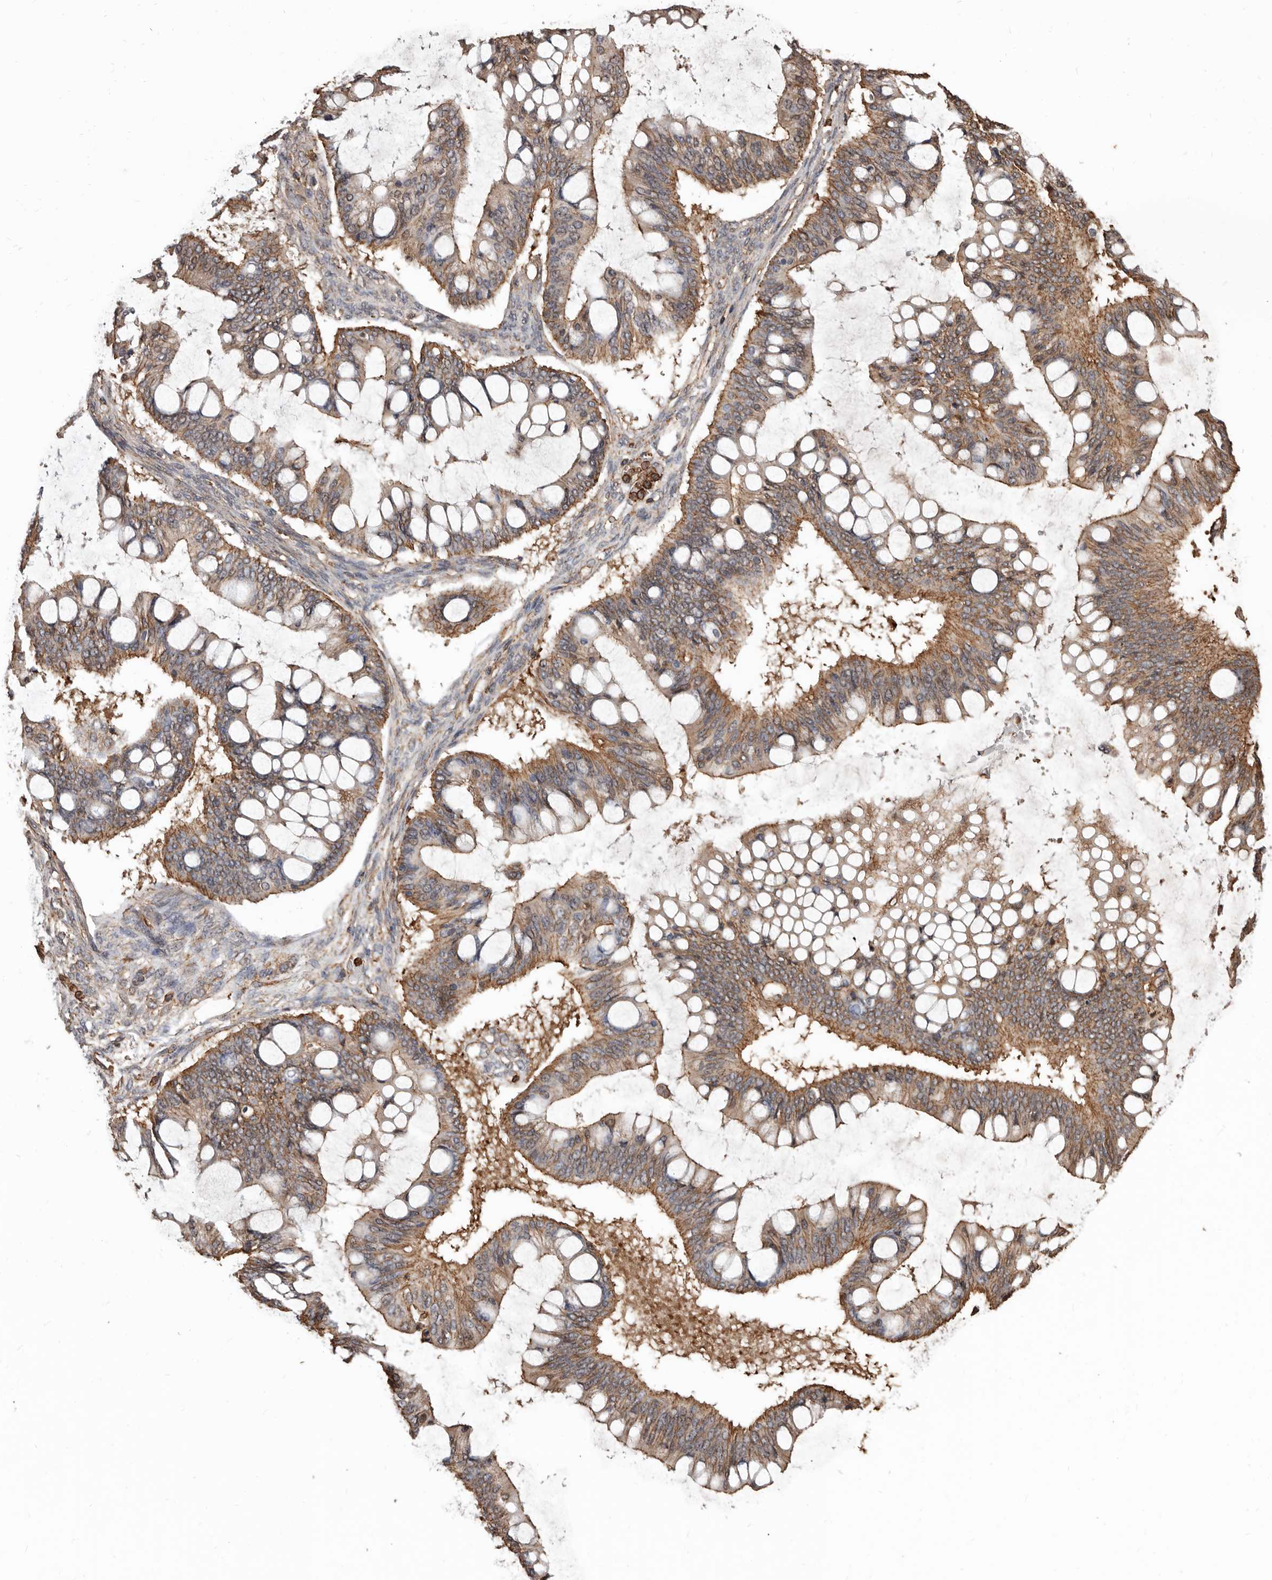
{"staining": {"intensity": "moderate", "quantity": ">75%", "location": "cytoplasmic/membranous"}, "tissue": "ovarian cancer", "cell_type": "Tumor cells", "image_type": "cancer", "snomed": [{"axis": "morphology", "description": "Cystadenocarcinoma, mucinous, NOS"}, {"axis": "topography", "description": "Ovary"}], "caption": "Immunohistochemical staining of human mucinous cystadenocarcinoma (ovarian) exhibits medium levels of moderate cytoplasmic/membranous protein positivity in about >75% of tumor cells.", "gene": "GSK3A", "patient": {"sex": "female", "age": 73}}